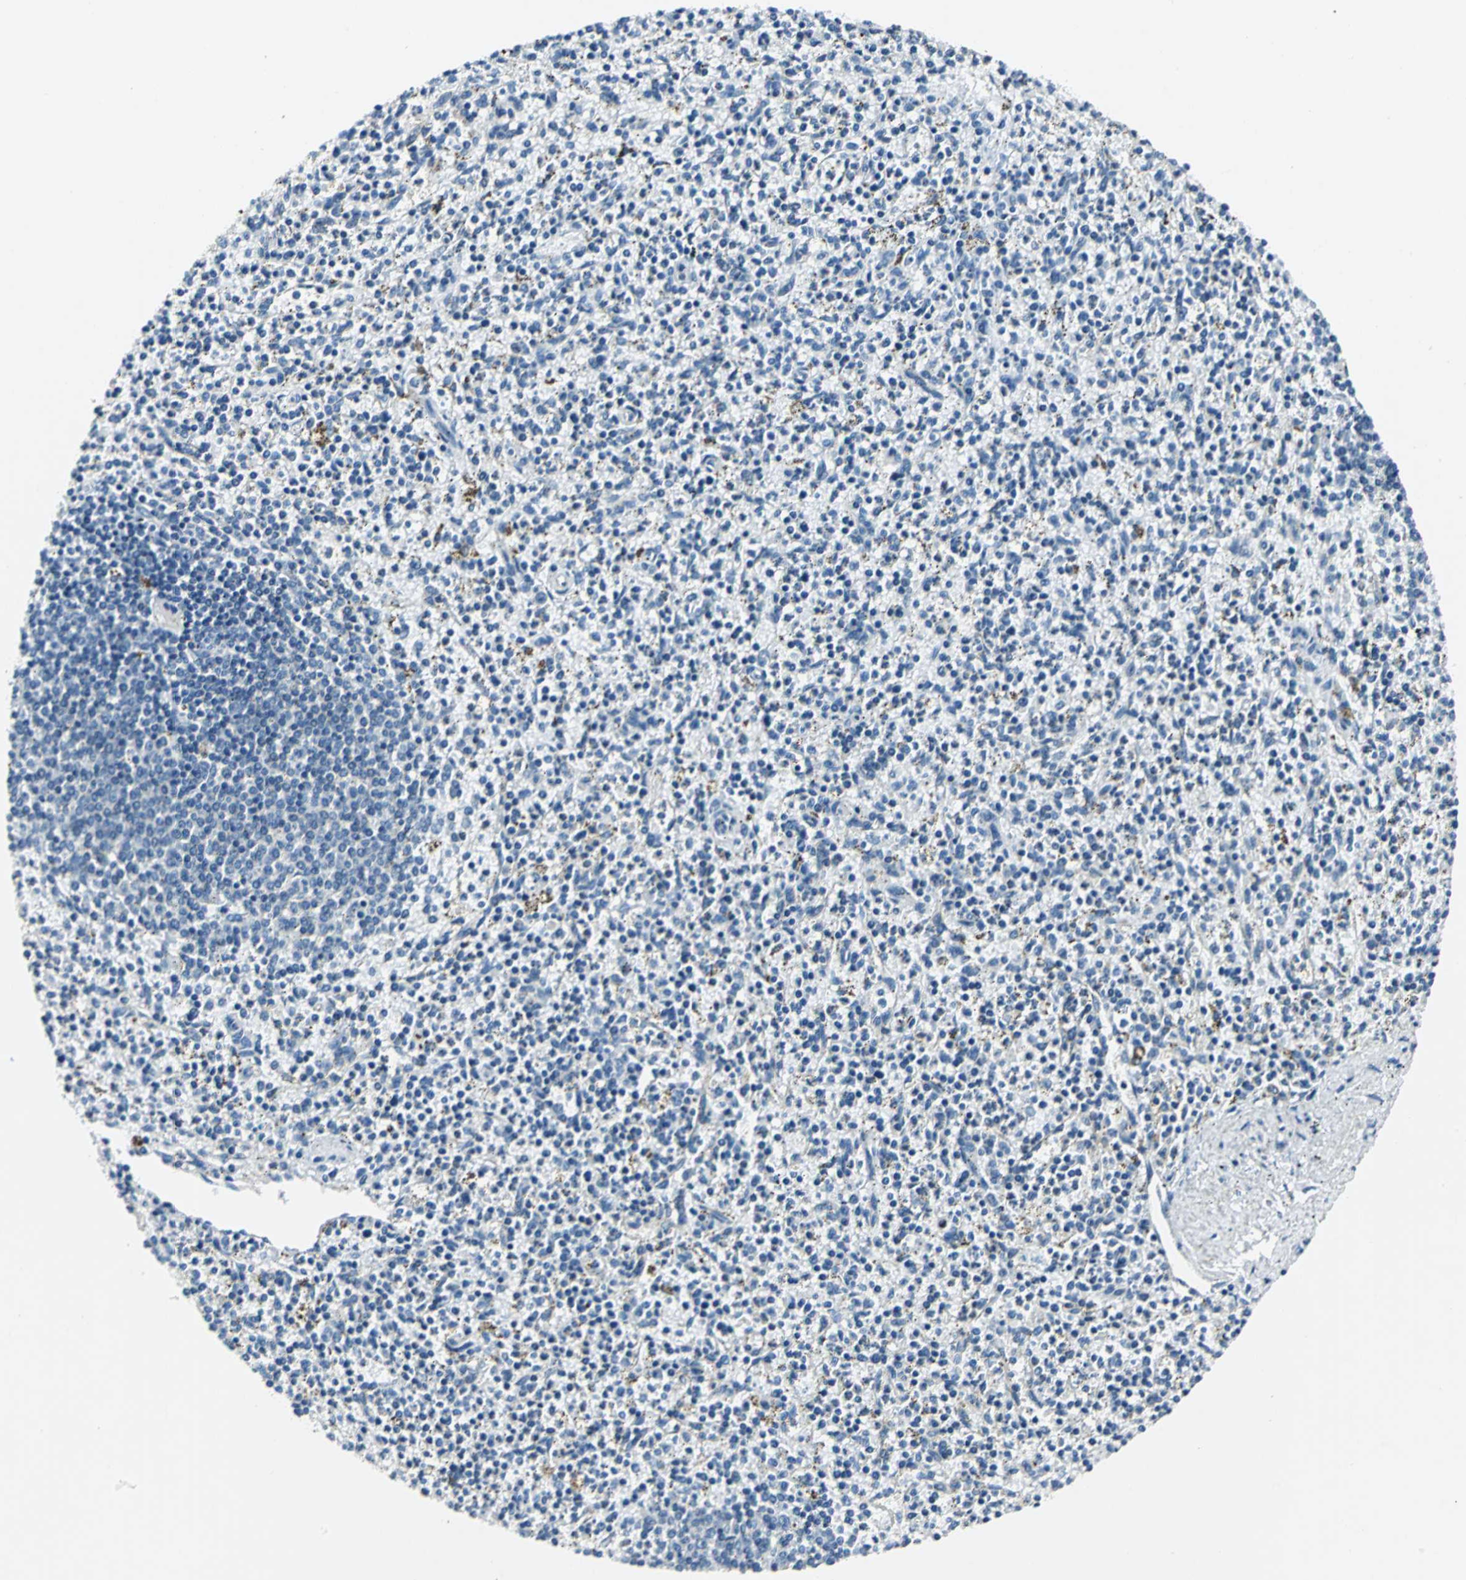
{"staining": {"intensity": "negative", "quantity": "none", "location": "none"}, "tissue": "spleen", "cell_type": "Cells in red pulp", "image_type": "normal", "snomed": [{"axis": "morphology", "description": "Normal tissue, NOS"}, {"axis": "topography", "description": "Spleen"}], "caption": "A high-resolution micrograph shows immunohistochemistry (IHC) staining of unremarkable spleen, which reveals no significant expression in cells in red pulp.", "gene": "RIPOR1", "patient": {"sex": "male", "age": 72}}